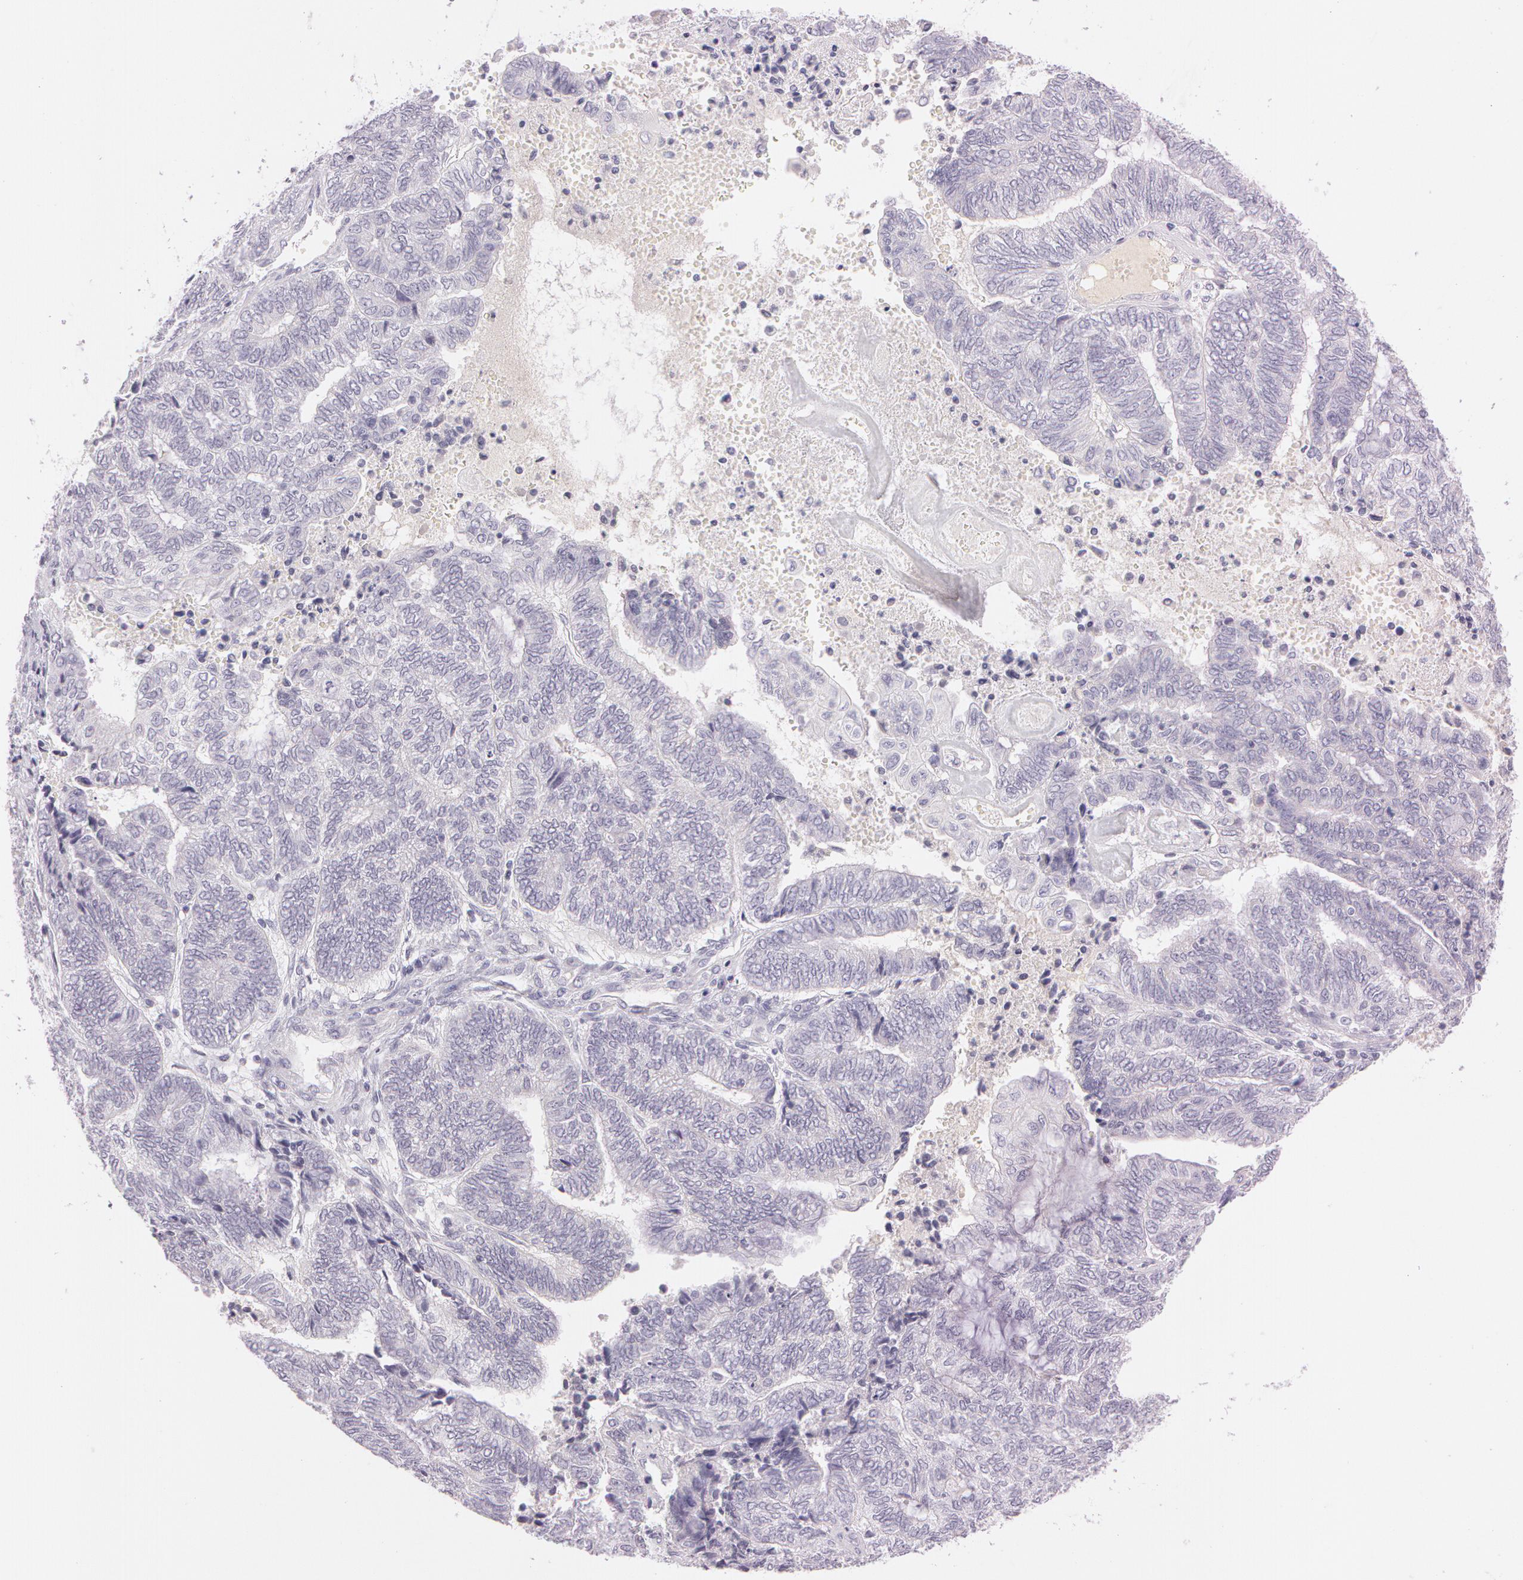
{"staining": {"intensity": "negative", "quantity": "none", "location": "none"}, "tissue": "endometrial cancer", "cell_type": "Tumor cells", "image_type": "cancer", "snomed": [{"axis": "morphology", "description": "Adenocarcinoma, NOS"}, {"axis": "topography", "description": "Uterus"}, {"axis": "topography", "description": "Endometrium"}], "caption": "High magnification brightfield microscopy of endometrial cancer (adenocarcinoma) stained with DAB (3,3'-diaminobenzidine) (brown) and counterstained with hematoxylin (blue): tumor cells show no significant expression.", "gene": "OTC", "patient": {"sex": "female", "age": 70}}